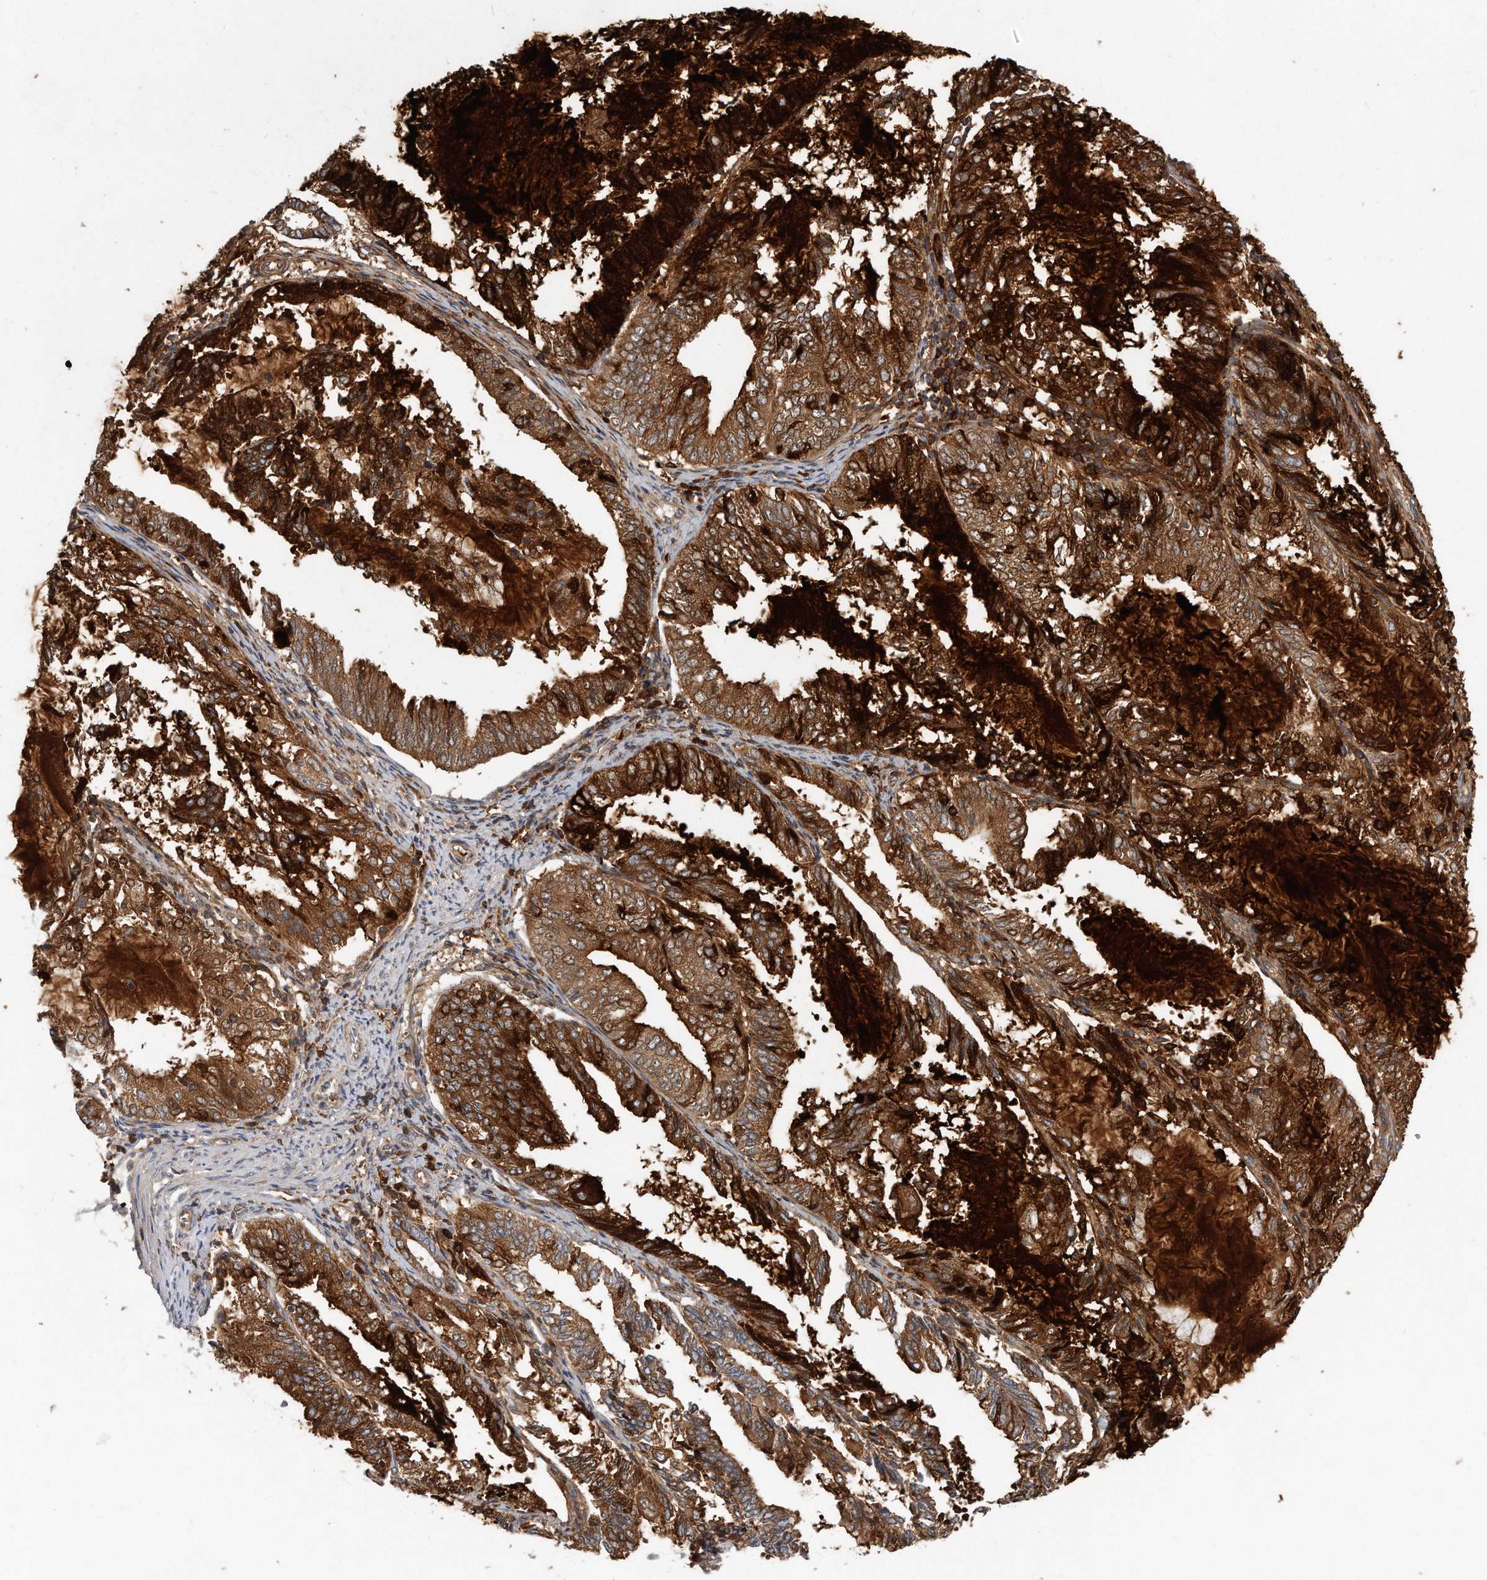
{"staining": {"intensity": "strong", "quantity": ">75%", "location": "cytoplasmic/membranous"}, "tissue": "endometrial cancer", "cell_type": "Tumor cells", "image_type": "cancer", "snomed": [{"axis": "morphology", "description": "Adenocarcinoma, NOS"}, {"axis": "topography", "description": "Endometrium"}], "caption": "Brown immunohistochemical staining in human endometrial cancer (adenocarcinoma) reveals strong cytoplasmic/membranous positivity in about >75% of tumor cells. Using DAB (3,3'-diaminobenzidine) (brown) and hematoxylin (blue) stains, captured at high magnification using brightfield microscopy.", "gene": "PCDH8", "patient": {"sex": "female", "age": 81}}